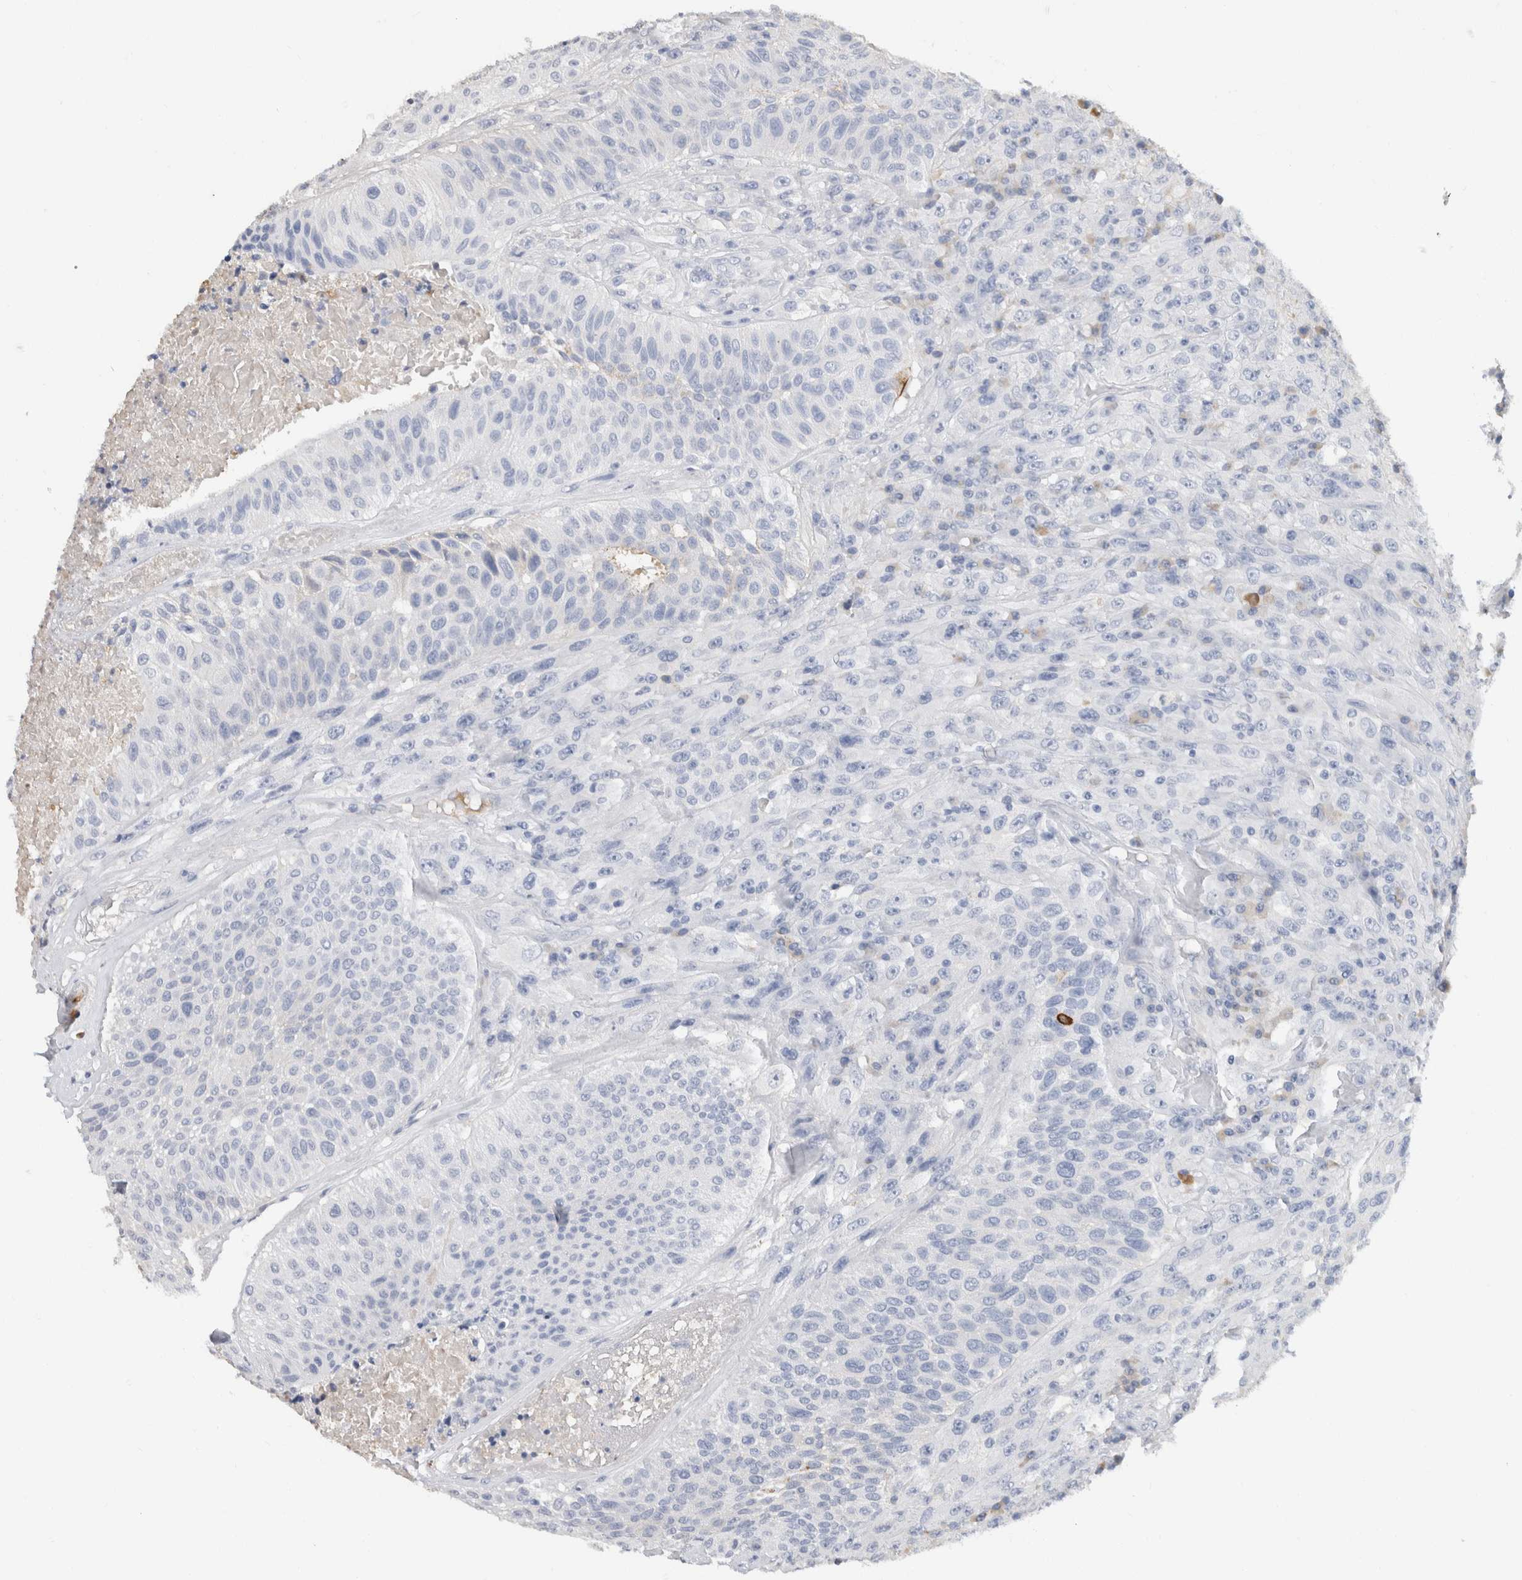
{"staining": {"intensity": "negative", "quantity": "none", "location": "none"}, "tissue": "urothelial cancer", "cell_type": "Tumor cells", "image_type": "cancer", "snomed": [{"axis": "morphology", "description": "Urothelial carcinoma, High grade"}, {"axis": "topography", "description": "Urinary bladder"}], "caption": "Immunohistochemistry (IHC) of high-grade urothelial carcinoma displays no staining in tumor cells.", "gene": "SCGB1A1", "patient": {"sex": "male", "age": 66}}